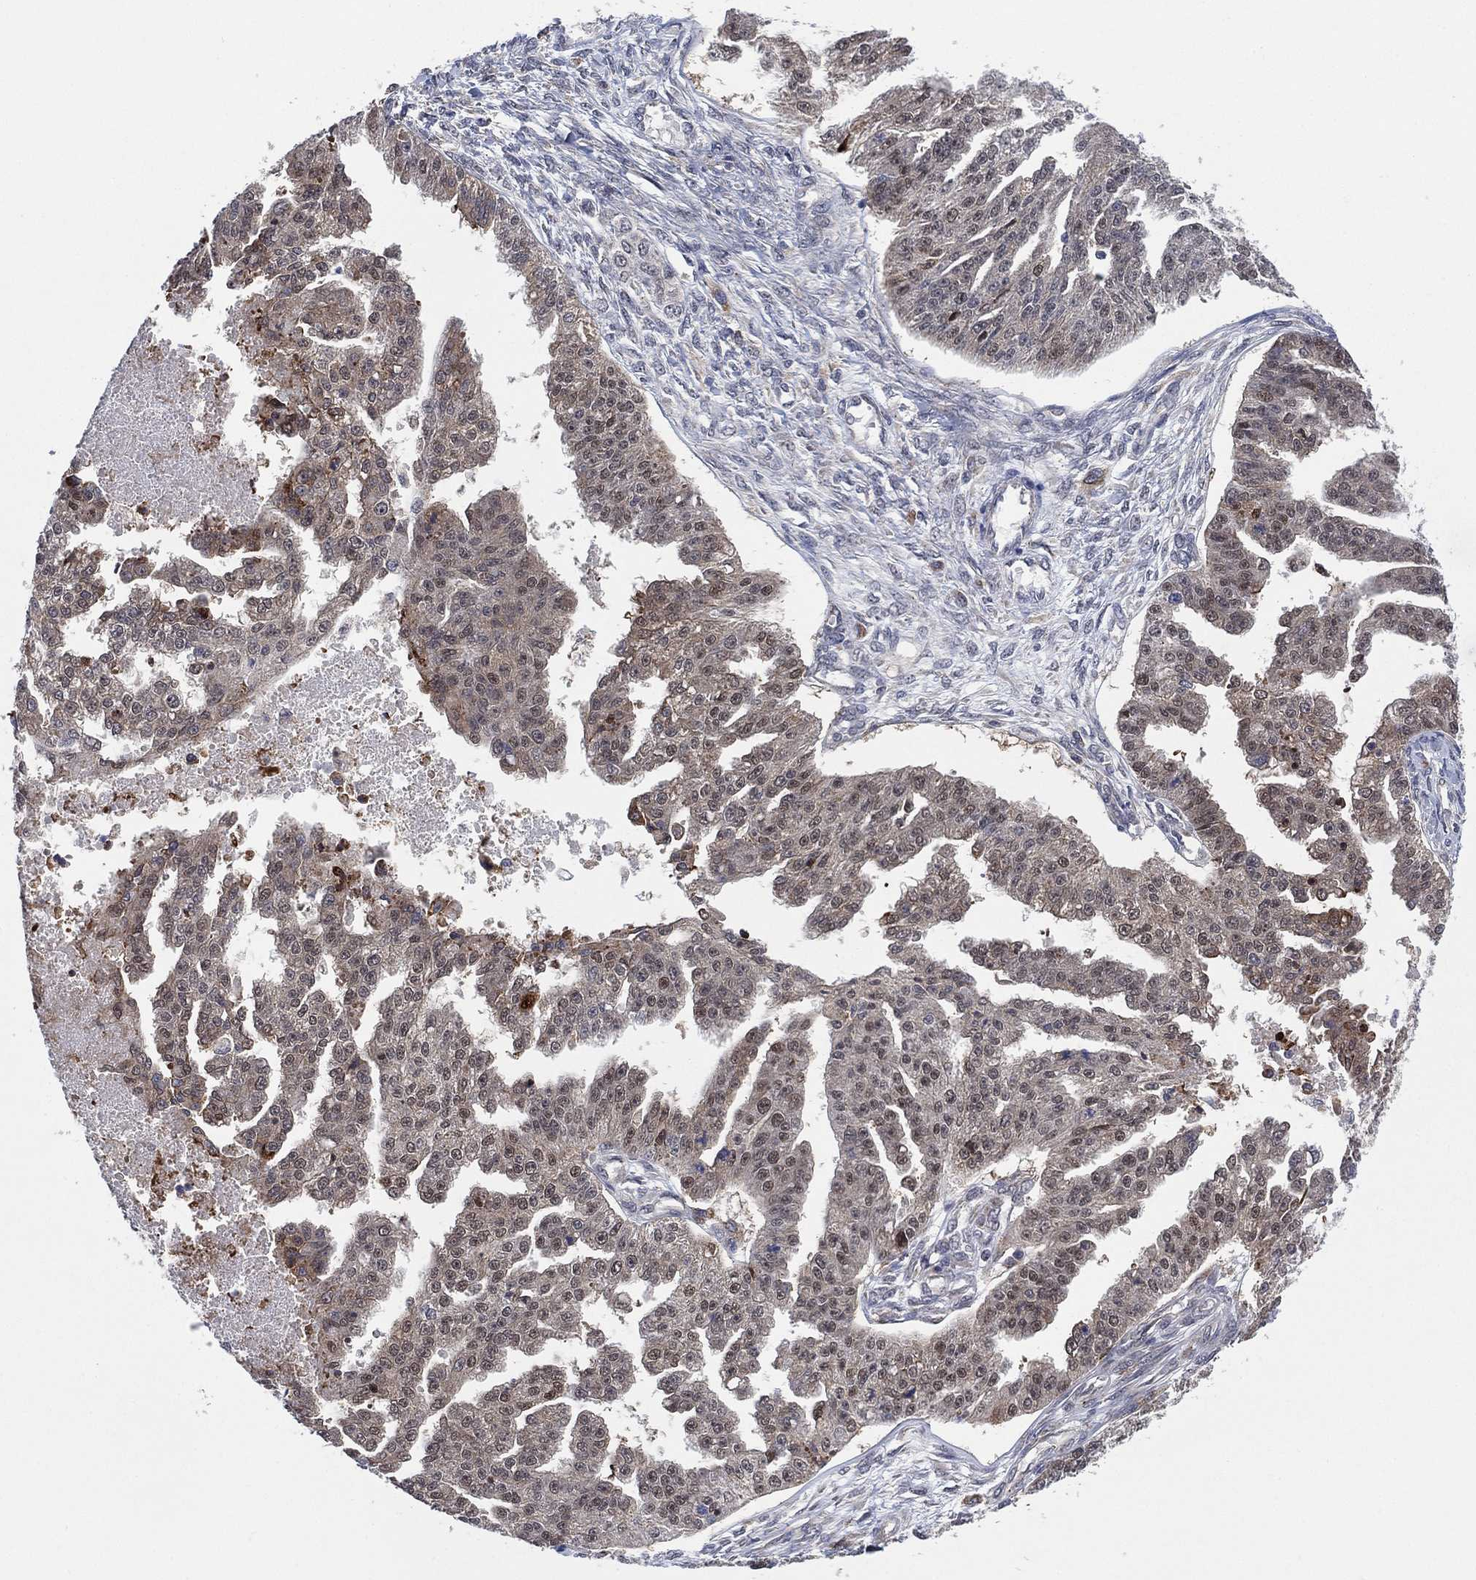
{"staining": {"intensity": "negative", "quantity": "none", "location": "none"}, "tissue": "ovarian cancer", "cell_type": "Tumor cells", "image_type": "cancer", "snomed": [{"axis": "morphology", "description": "Cystadenocarcinoma, serous, NOS"}, {"axis": "topography", "description": "Ovary"}], "caption": "Serous cystadenocarcinoma (ovarian) was stained to show a protein in brown. There is no significant staining in tumor cells.", "gene": "FES", "patient": {"sex": "female", "age": 58}}